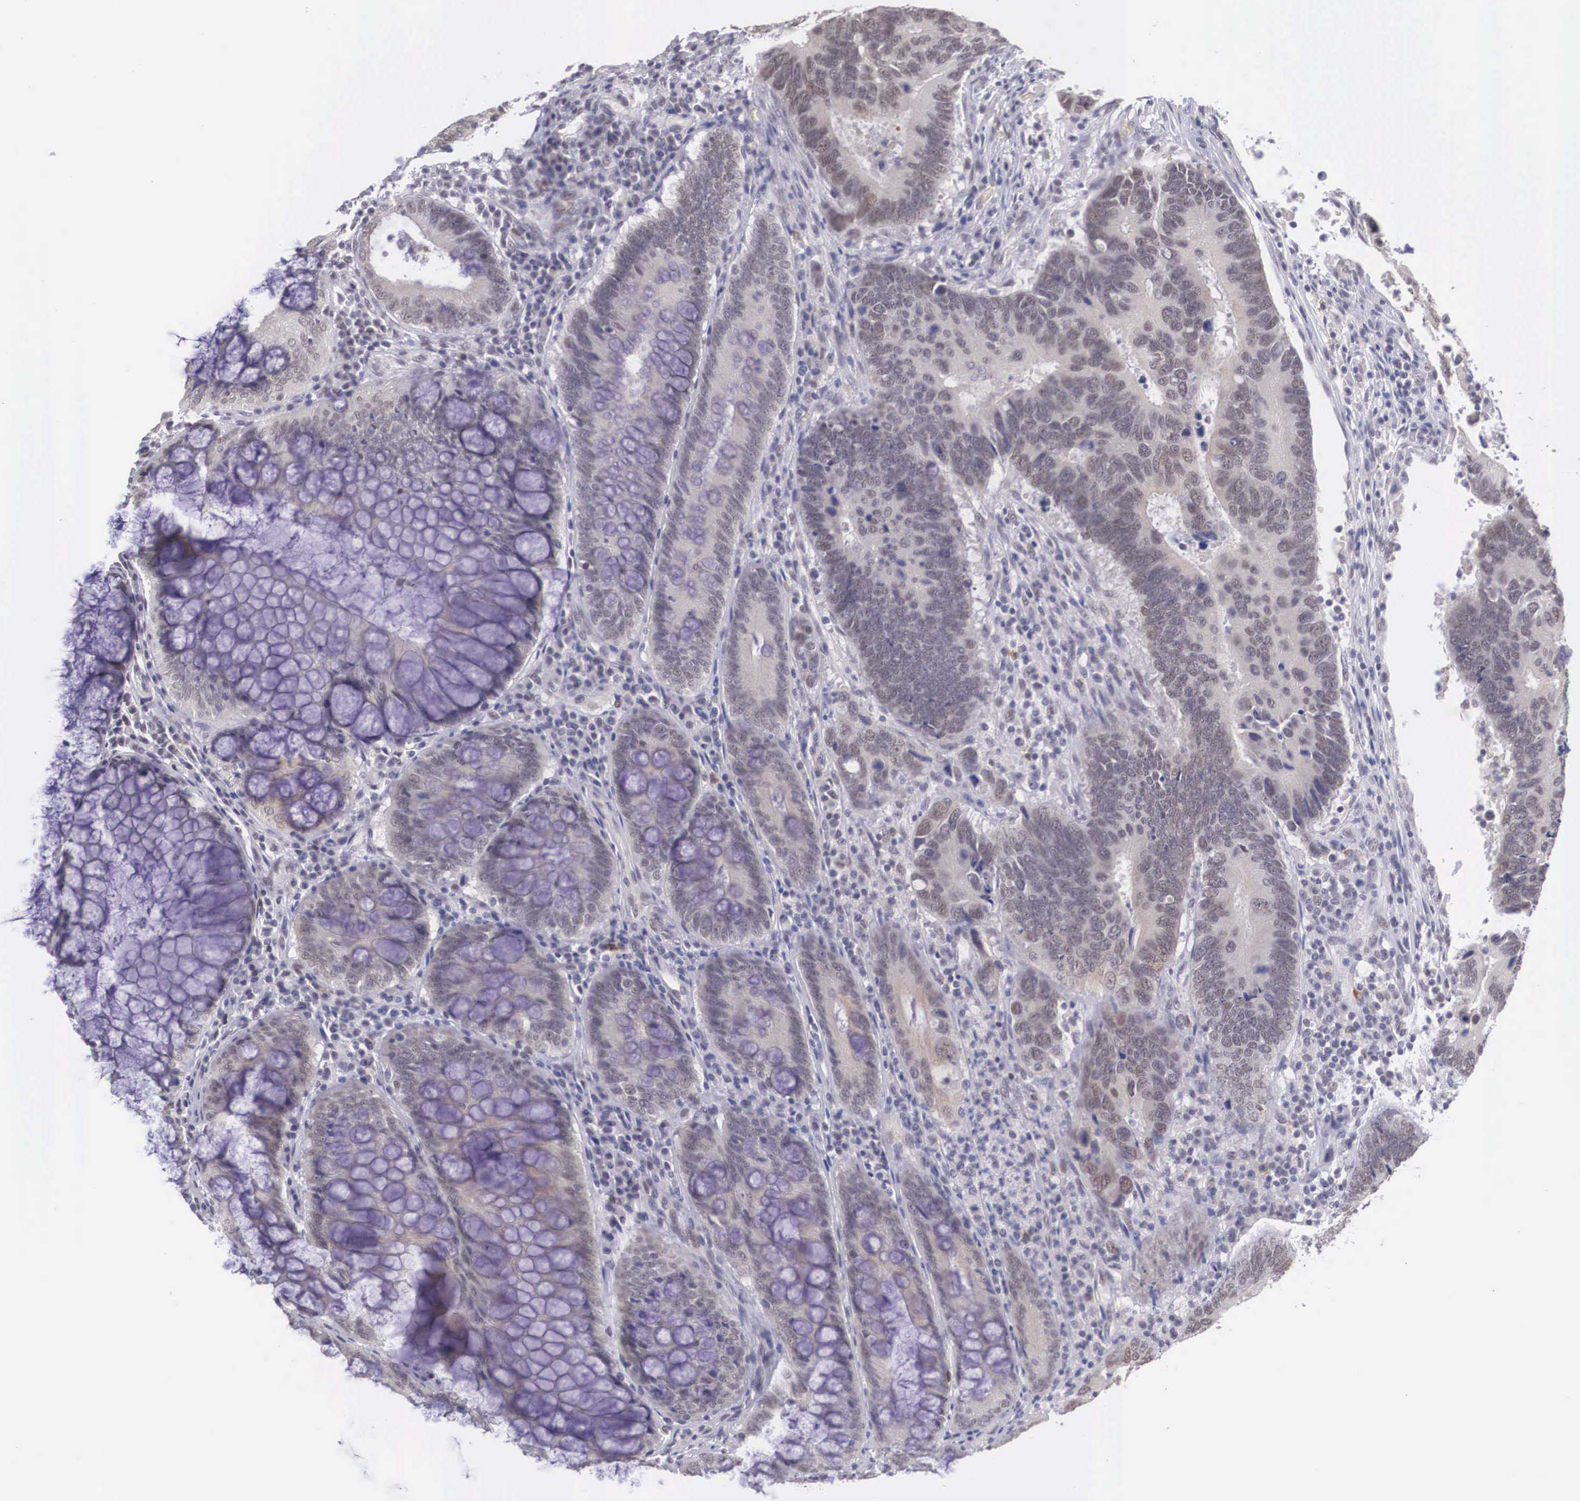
{"staining": {"intensity": "weak", "quantity": "25%-75%", "location": "cytoplasmic/membranous,nuclear"}, "tissue": "colorectal cancer", "cell_type": "Tumor cells", "image_type": "cancer", "snomed": [{"axis": "morphology", "description": "Adenocarcinoma, NOS"}, {"axis": "topography", "description": "Colon"}], "caption": "Protein expression analysis of colorectal adenocarcinoma exhibits weak cytoplasmic/membranous and nuclear staining in about 25%-75% of tumor cells.", "gene": "NINL", "patient": {"sex": "male", "age": 49}}